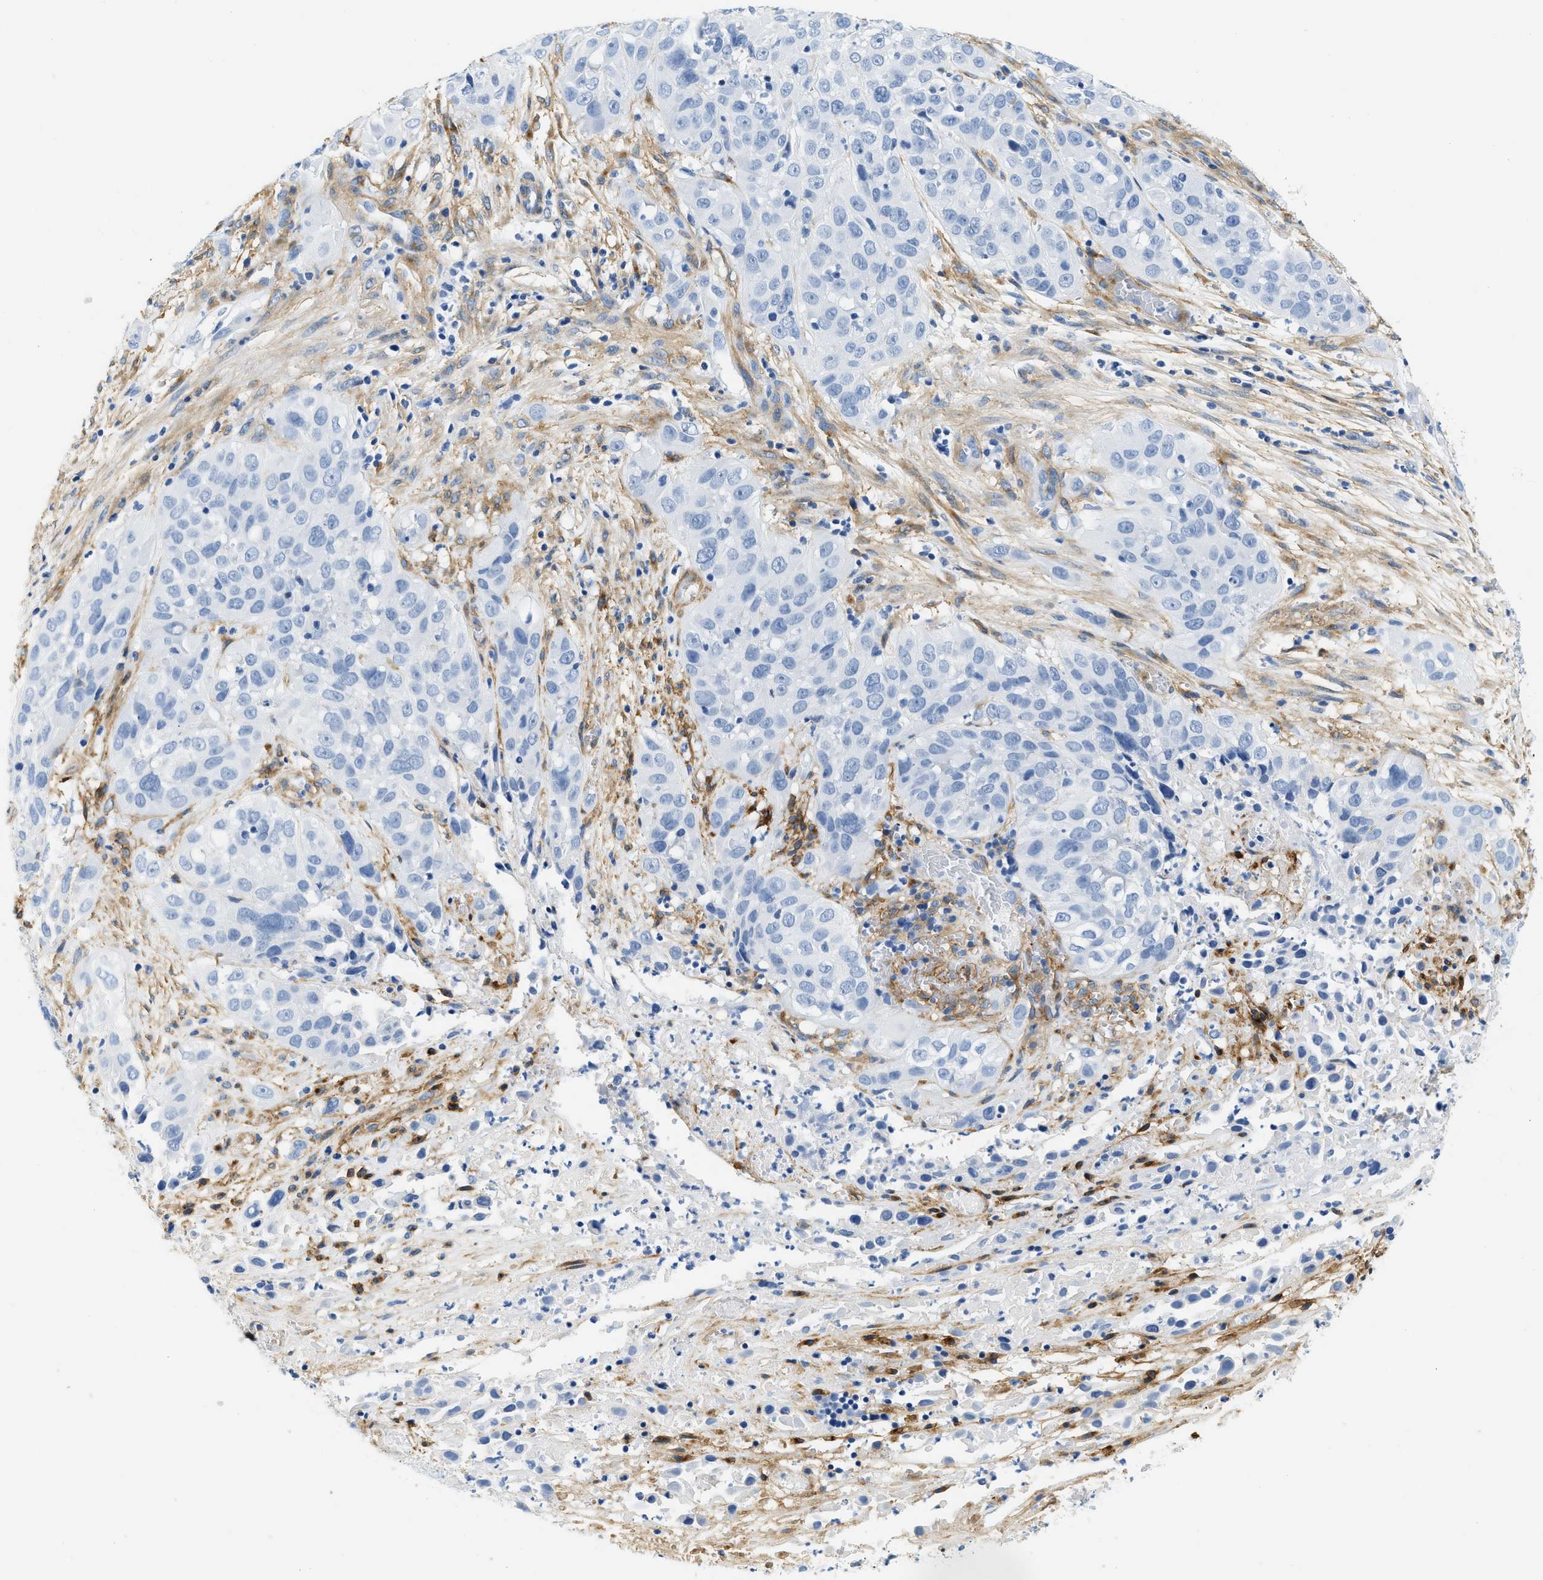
{"staining": {"intensity": "negative", "quantity": "none", "location": "none"}, "tissue": "cervical cancer", "cell_type": "Tumor cells", "image_type": "cancer", "snomed": [{"axis": "morphology", "description": "Squamous cell carcinoma, NOS"}, {"axis": "topography", "description": "Cervix"}], "caption": "Protein analysis of cervical squamous cell carcinoma displays no significant staining in tumor cells. (Brightfield microscopy of DAB (3,3'-diaminobenzidine) immunohistochemistry at high magnification).", "gene": "PDGFRB", "patient": {"sex": "female", "age": 32}}